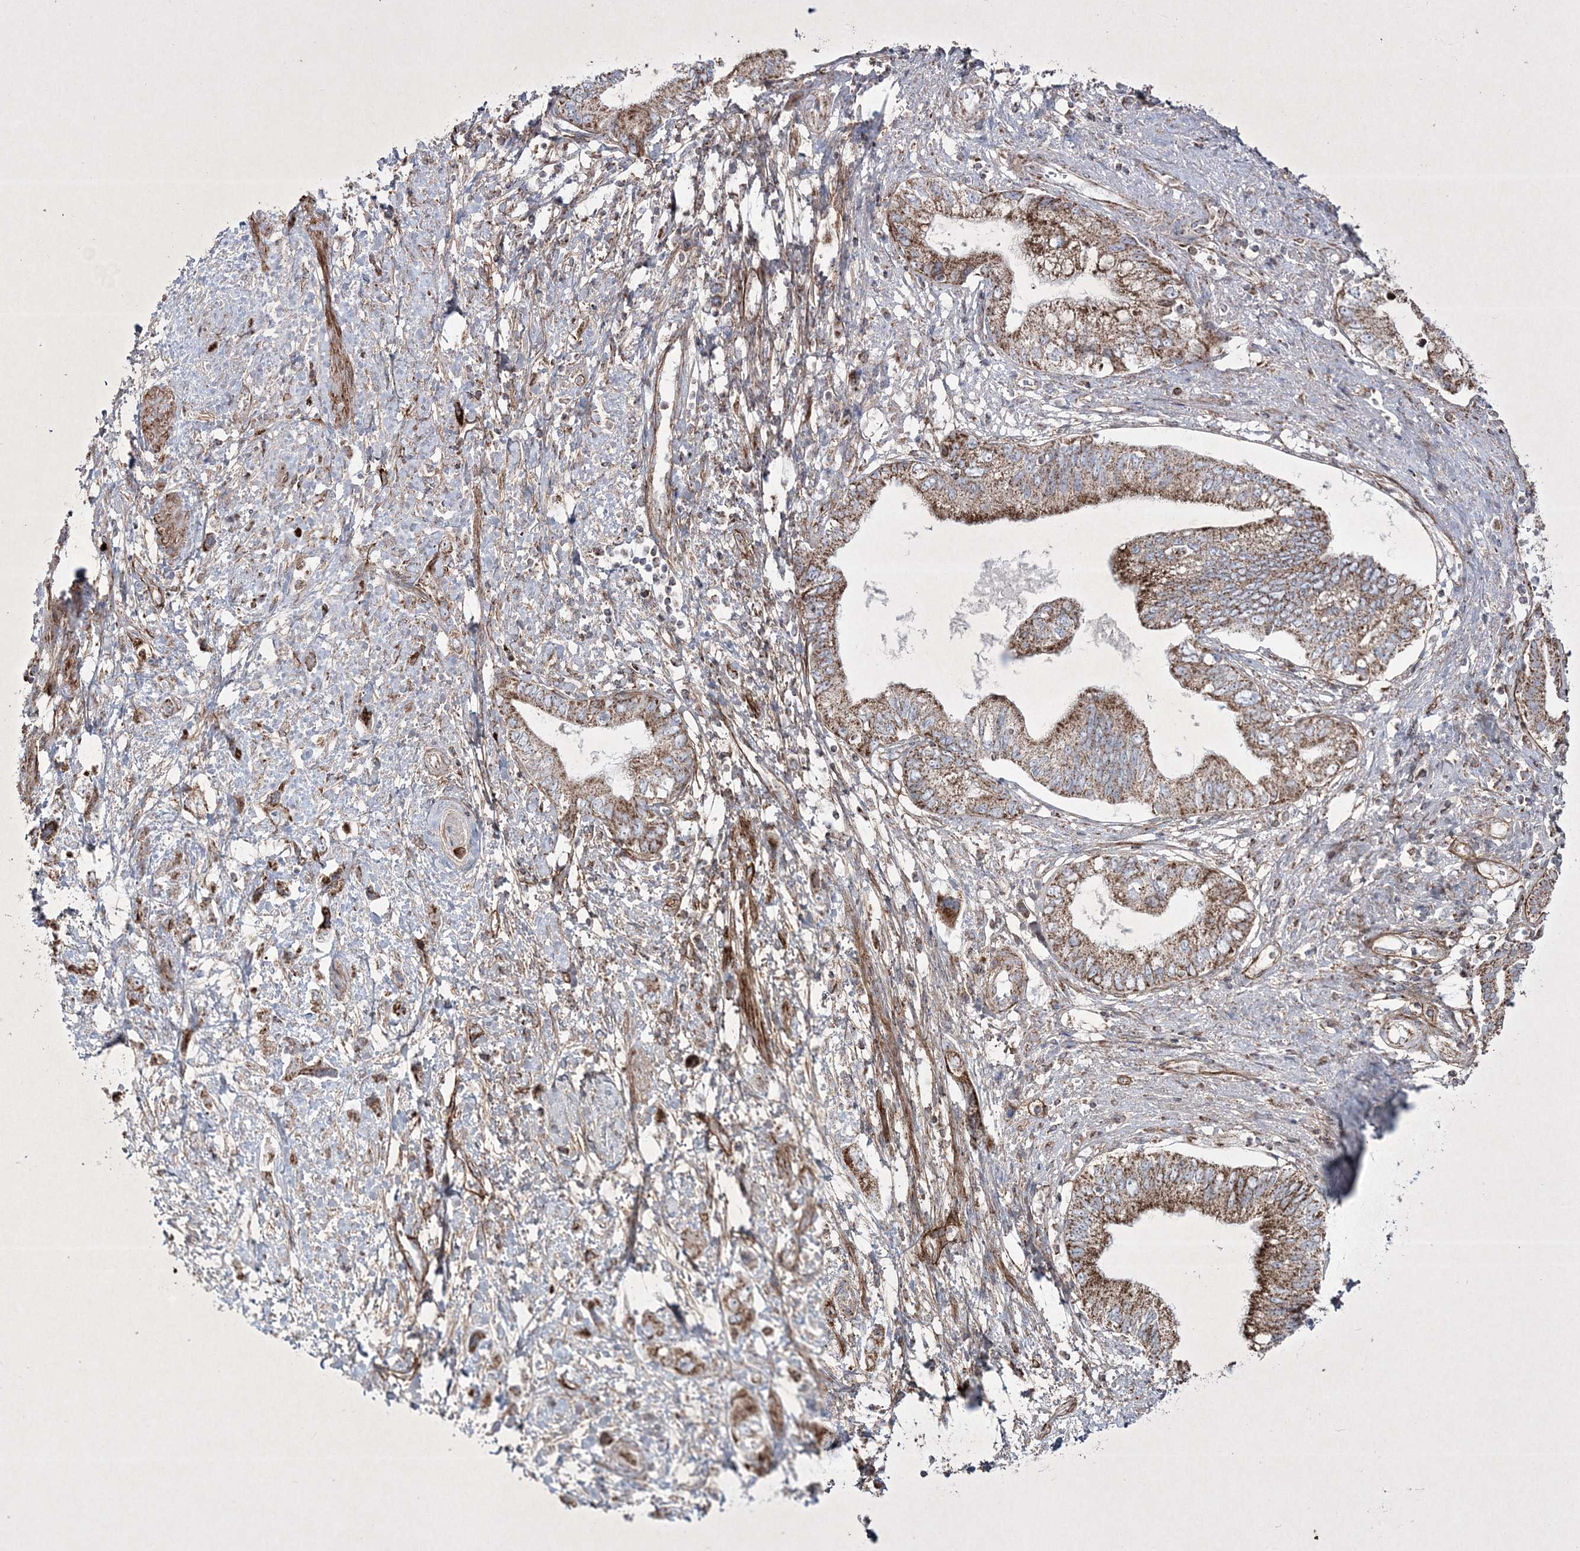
{"staining": {"intensity": "moderate", "quantity": ">75%", "location": "cytoplasmic/membranous"}, "tissue": "pancreatic cancer", "cell_type": "Tumor cells", "image_type": "cancer", "snomed": [{"axis": "morphology", "description": "Adenocarcinoma, NOS"}, {"axis": "topography", "description": "Pancreas"}], "caption": "Immunohistochemical staining of human pancreatic cancer exhibits moderate cytoplasmic/membranous protein positivity in approximately >75% of tumor cells.", "gene": "RICTOR", "patient": {"sex": "female", "age": 73}}